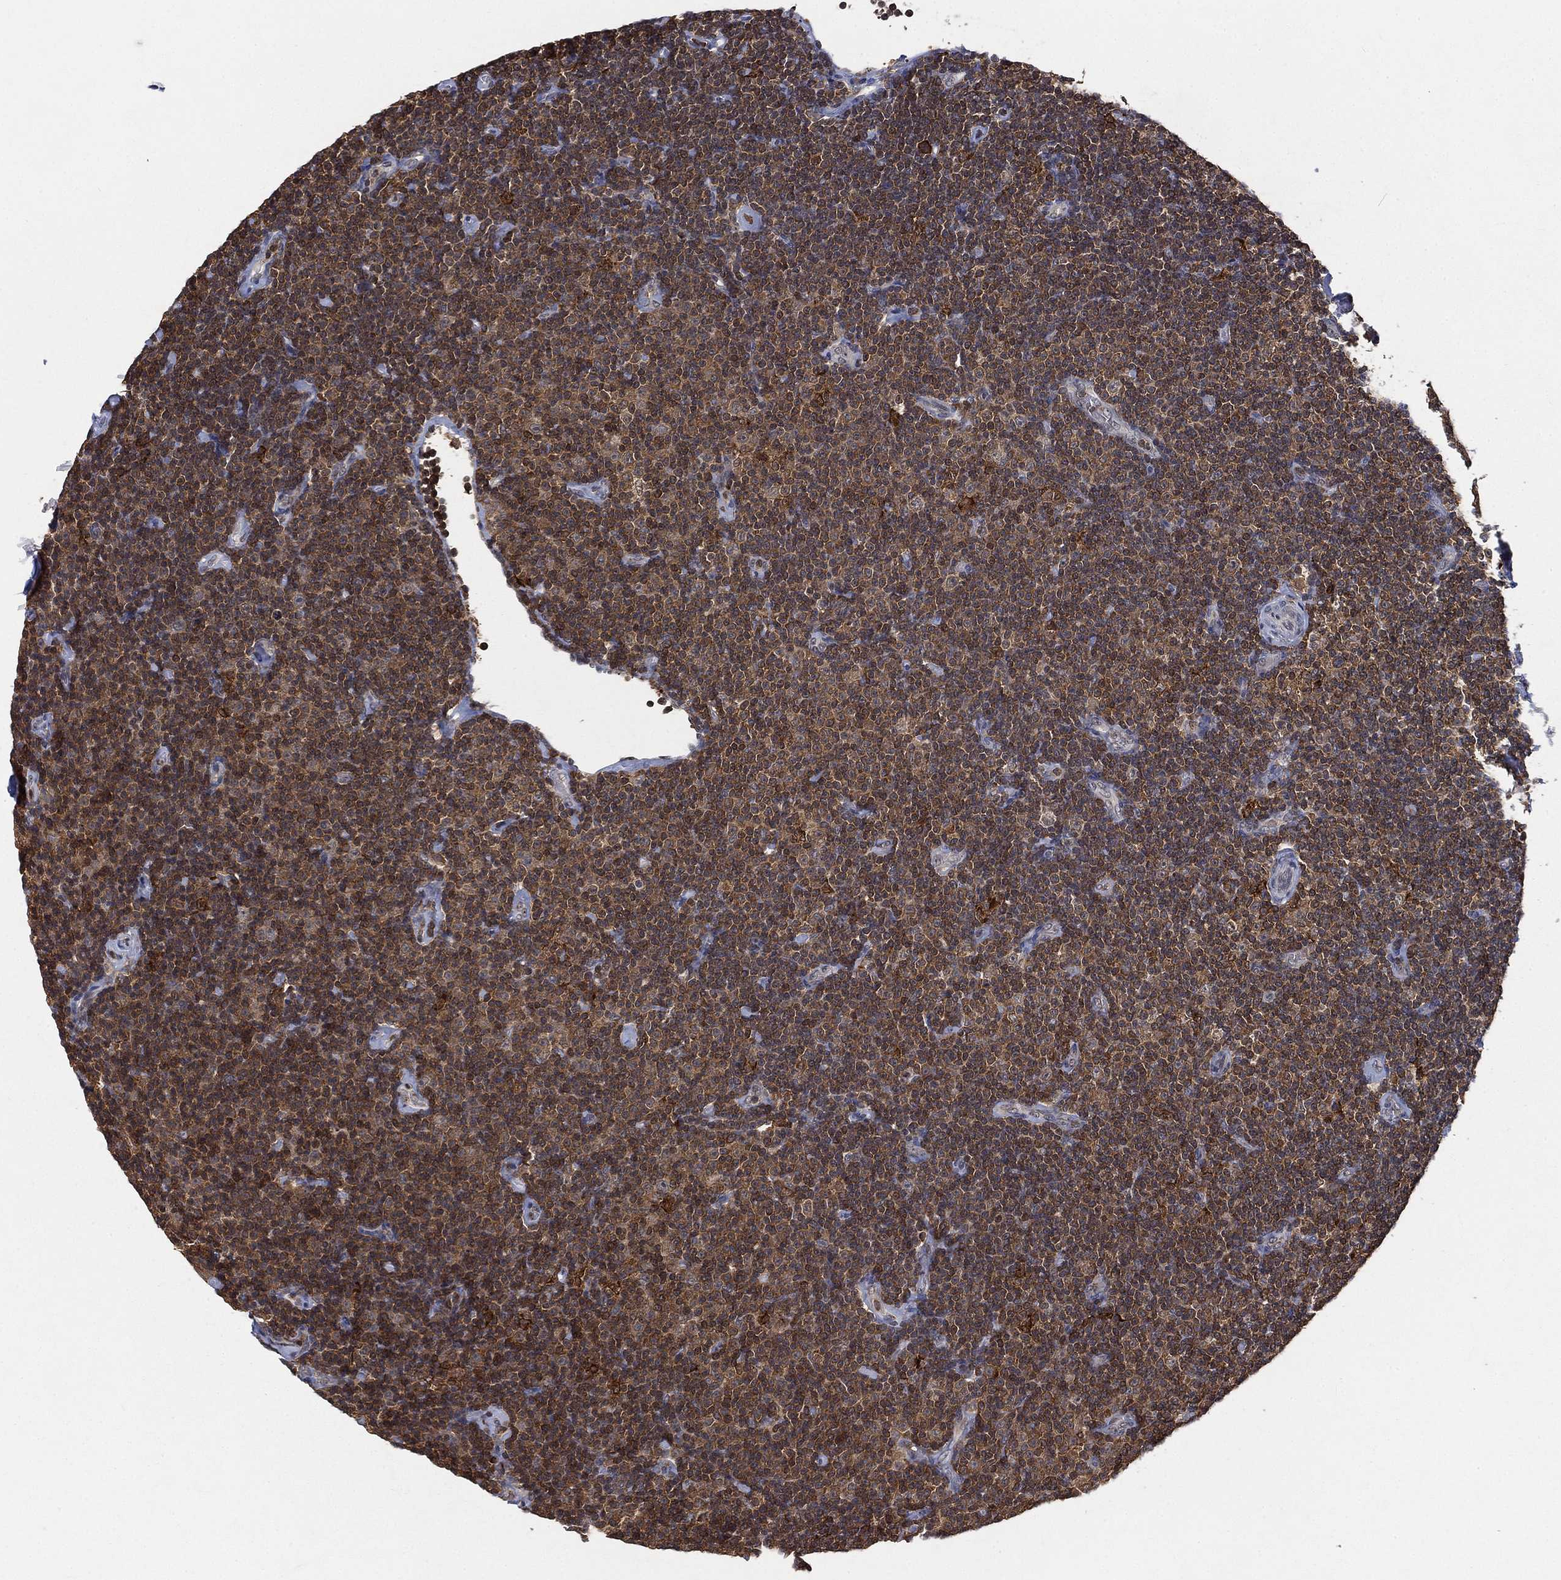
{"staining": {"intensity": "moderate", "quantity": ">75%", "location": "cytoplasmic/membranous"}, "tissue": "lymphoma", "cell_type": "Tumor cells", "image_type": "cancer", "snomed": [{"axis": "morphology", "description": "Malignant lymphoma, non-Hodgkin's type, Low grade"}, {"axis": "topography", "description": "Lymph node"}], "caption": "DAB immunohistochemical staining of human low-grade malignant lymphoma, non-Hodgkin's type reveals moderate cytoplasmic/membranous protein expression in about >75% of tumor cells. (IHC, brightfield microscopy, high magnification).", "gene": "WDR26", "patient": {"sex": "male", "age": 81}}